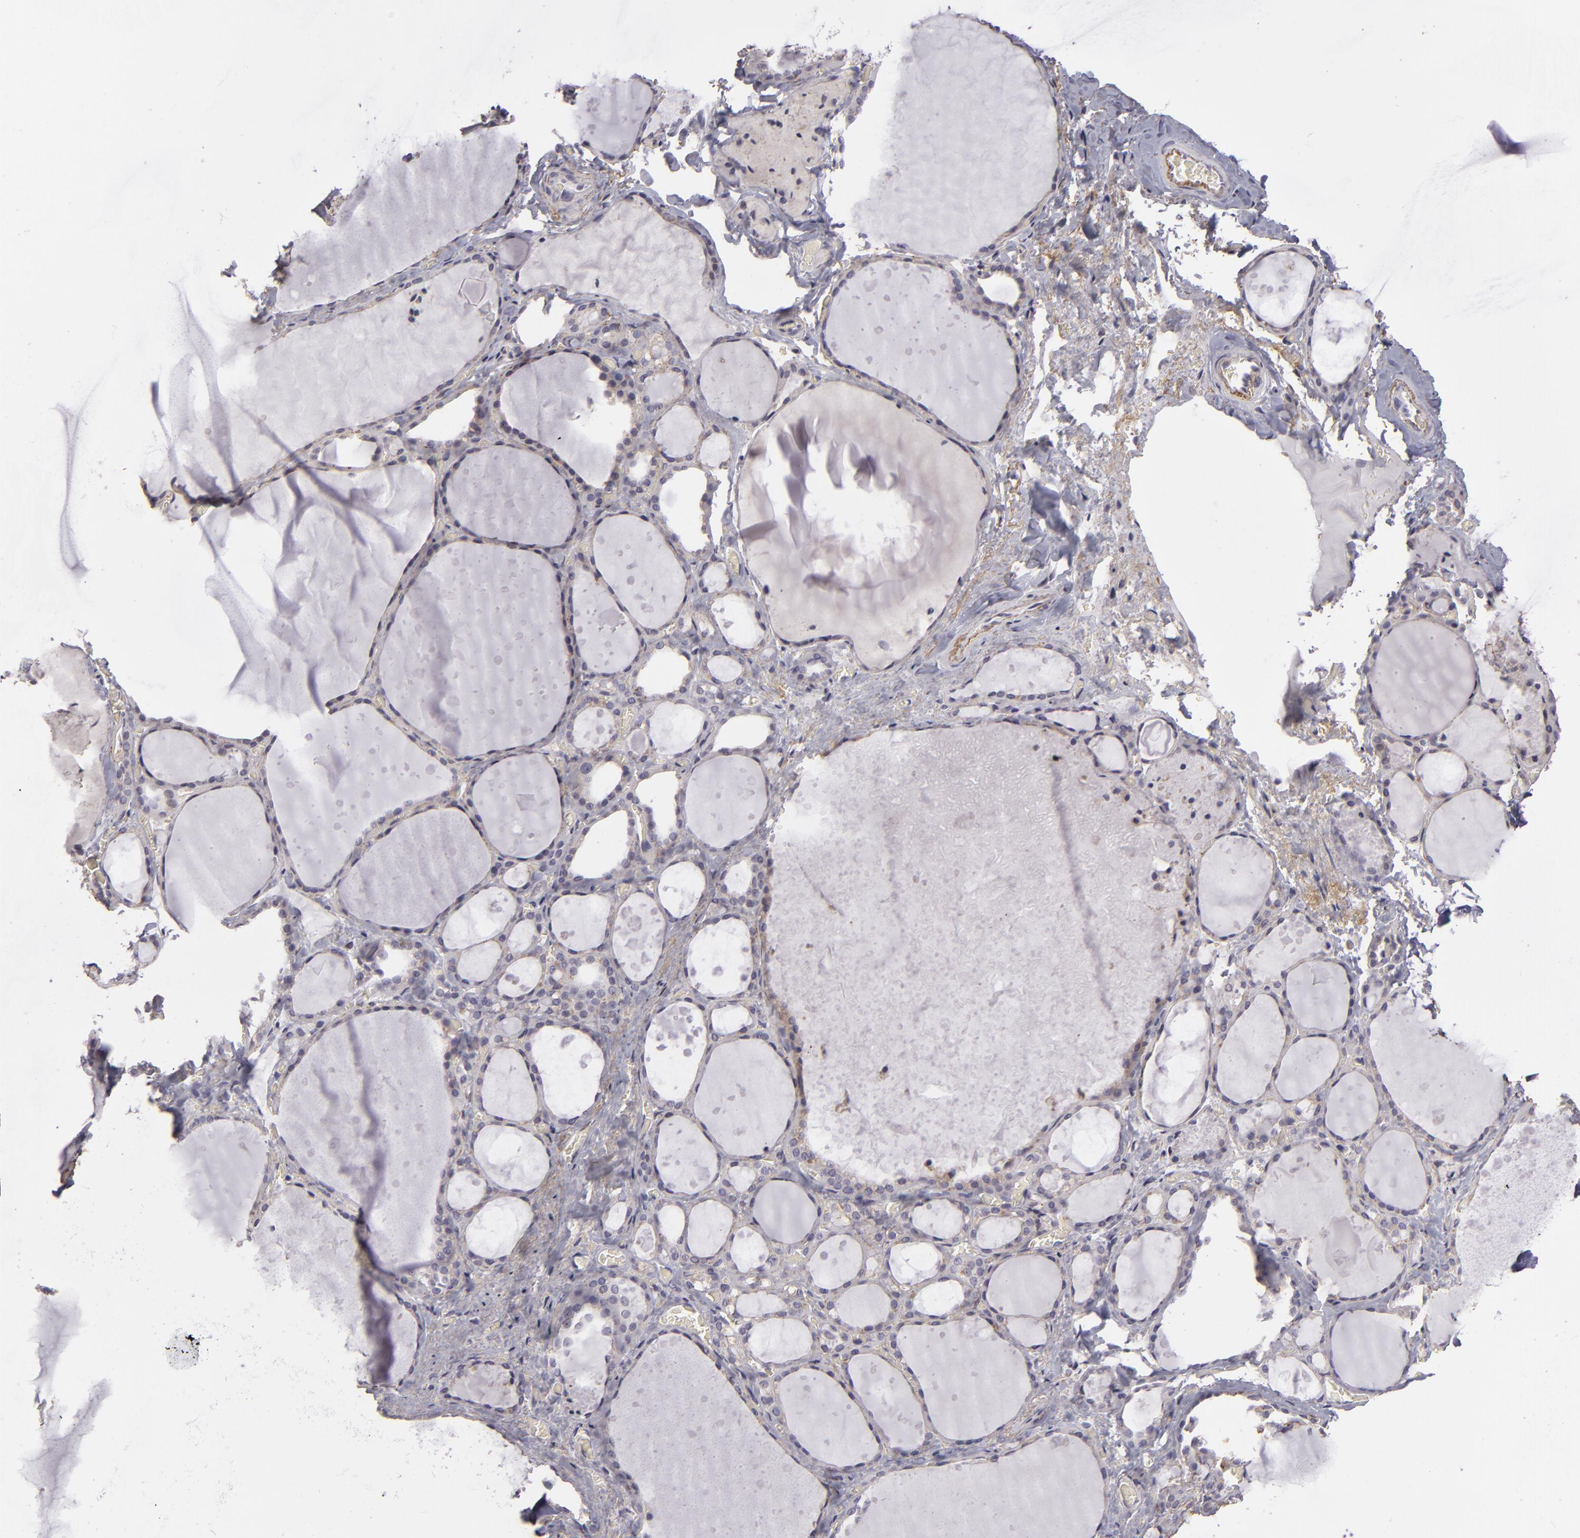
{"staining": {"intensity": "negative", "quantity": "none", "location": "none"}, "tissue": "thyroid gland", "cell_type": "Glandular cells", "image_type": "normal", "snomed": [{"axis": "morphology", "description": "Normal tissue, NOS"}, {"axis": "topography", "description": "Thyroid gland"}], "caption": "This is an immunohistochemistry (IHC) histopathology image of unremarkable human thyroid gland. There is no staining in glandular cells.", "gene": "EFS", "patient": {"sex": "male", "age": 76}}